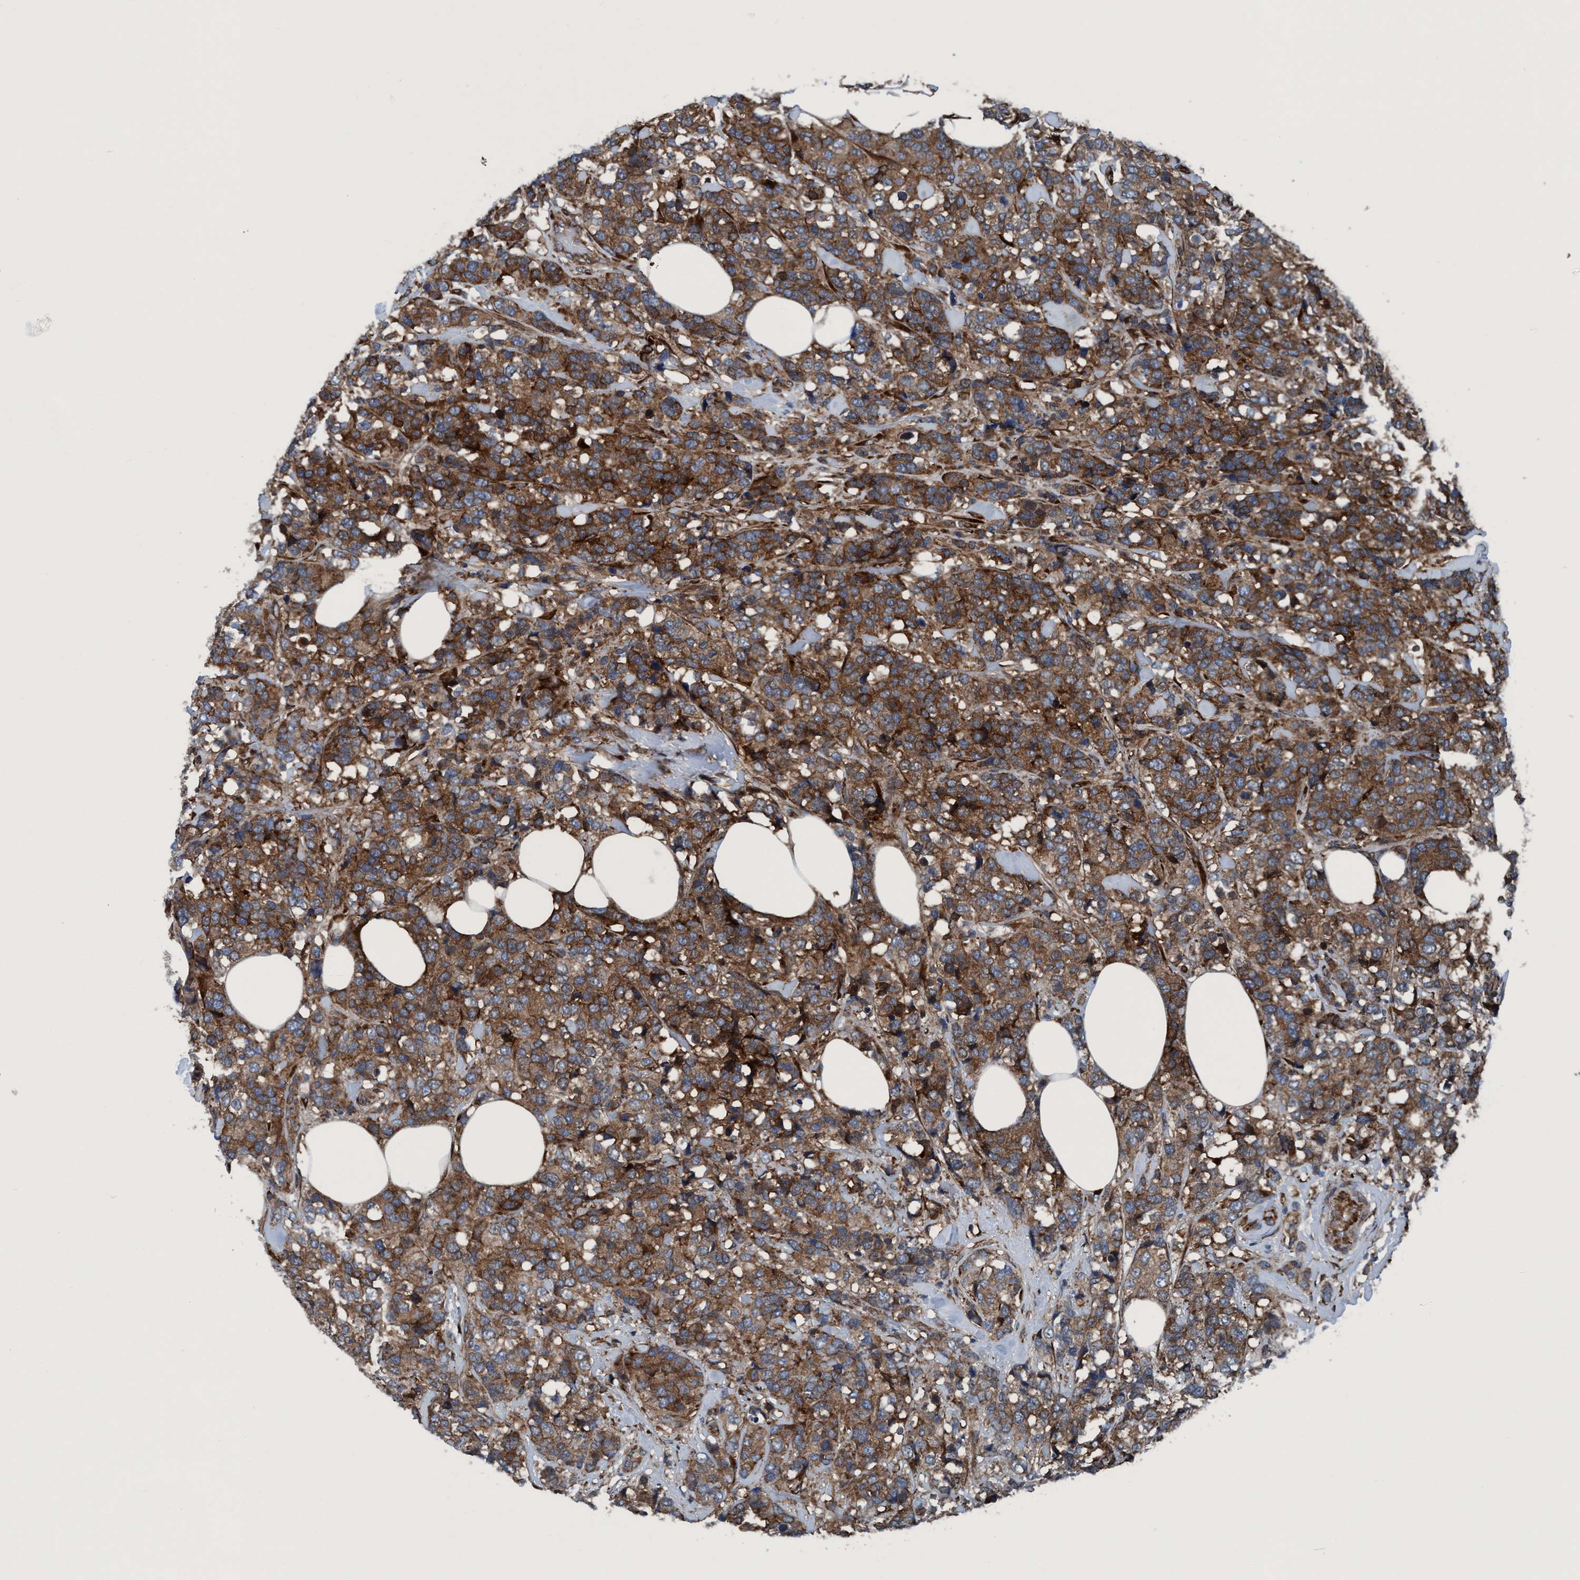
{"staining": {"intensity": "moderate", "quantity": ">75%", "location": "cytoplasmic/membranous"}, "tissue": "breast cancer", "cell_type": "Tumor cells", "image_type": "cancer", "snomed": [{"axis": "morphology", "description": "Lobular carcinoma"}, {"axis": "topography", "description": "Breast"}], "caption": "Immunohistochemistry of breast cancer (lobular carcinoma) shows medium levels of moderate cytoplasmic/membranous positivity in approximately >75% of tumor cells.", "gene": "NMT1", "patient": {"sex": "female", "age": 59}}